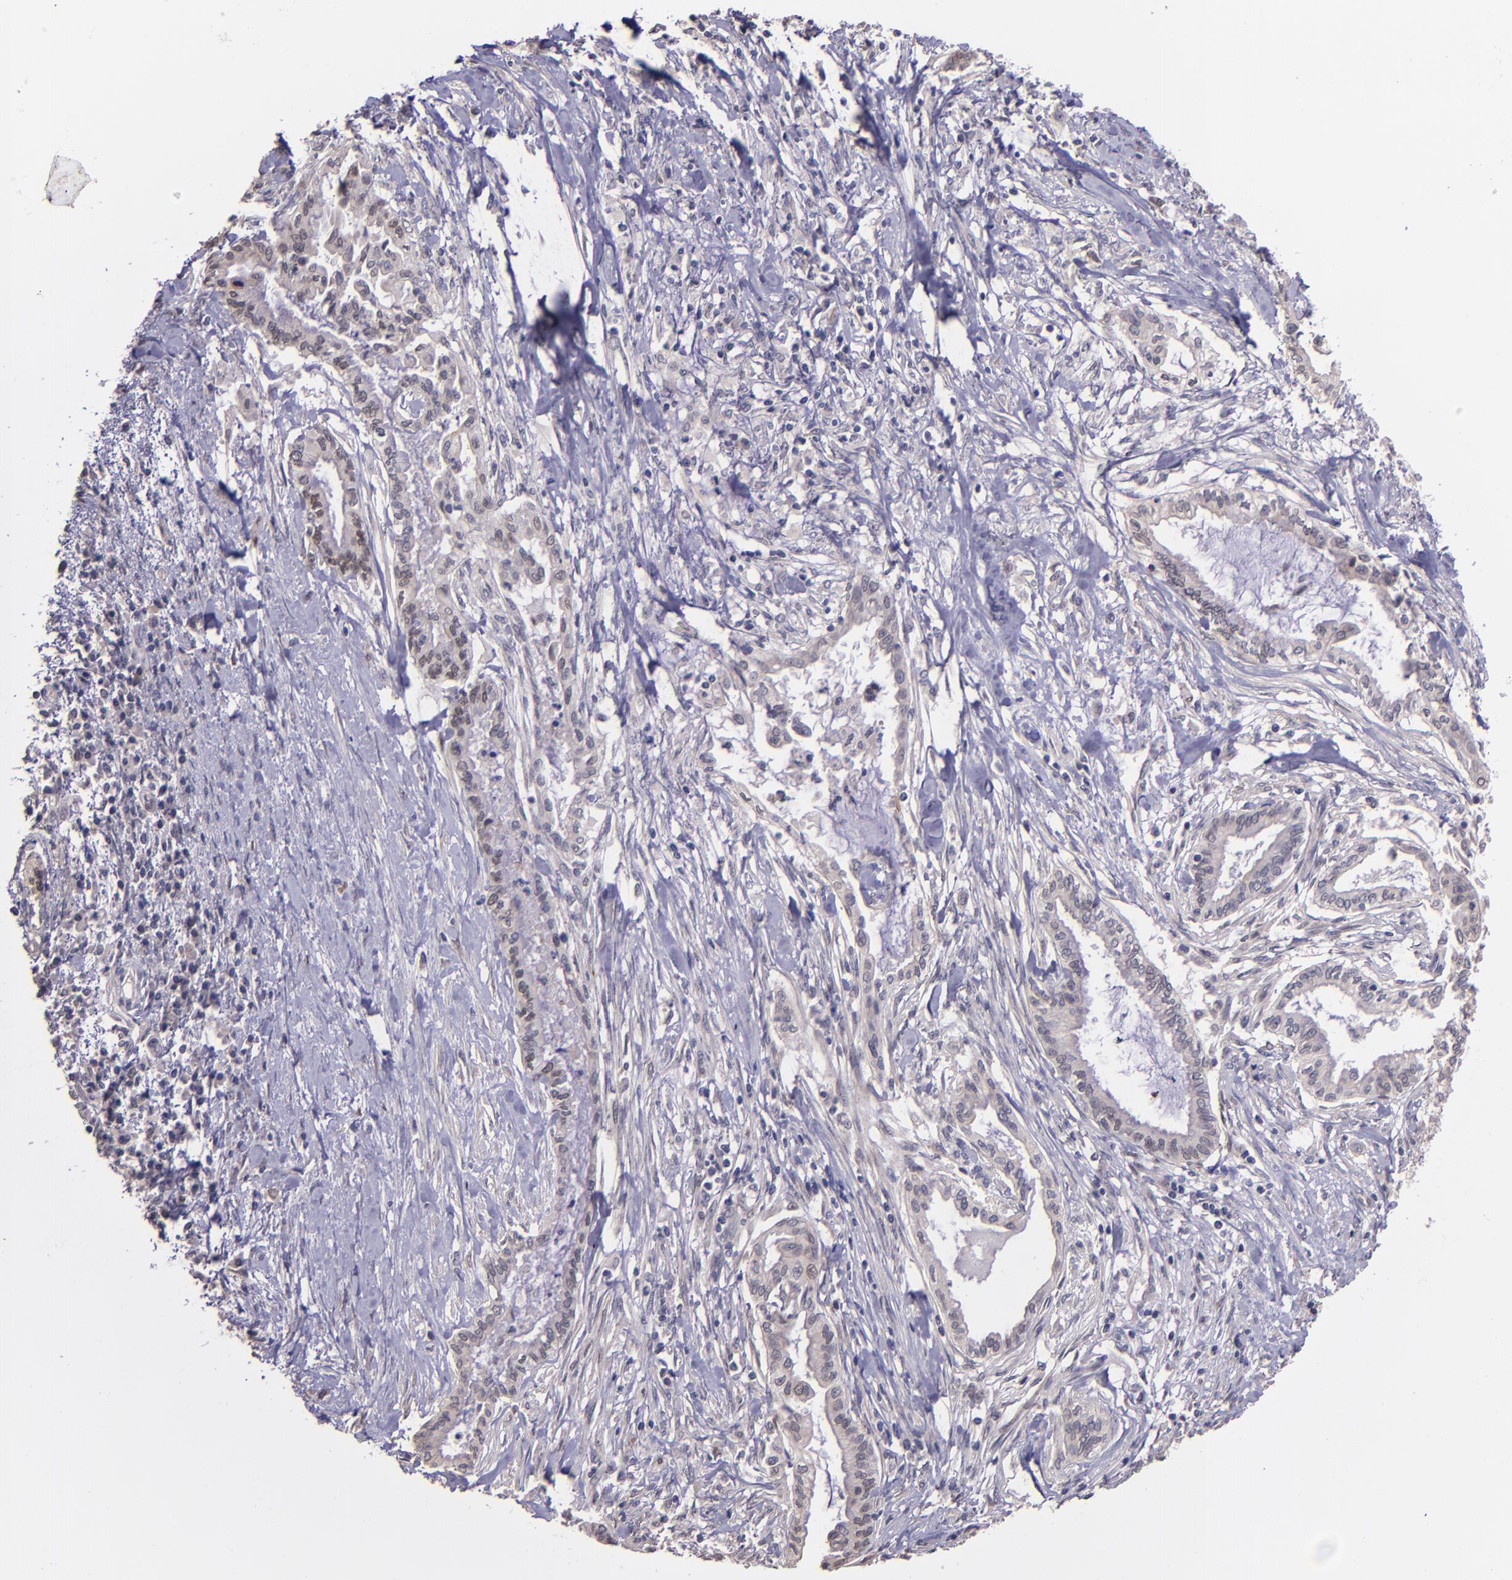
{"staining": {"intensity": "weak", "quantity": "25%-75%", "location": "cytoplasmic/membranous,nuclear"}, "tissue": "pancreatic cancer", "cell_type": "Tumor cells", "image_type": "cancer", "snomed": [{"axis": "morphology", "description": "Adenocarcinoma, NOS"}, {"axis": "topography", "description": "Pancreas"}], "caption": "A photomicrograph of human pancreatic cancer (adenocarcinoma) stained for a protein demonstrates weak cytoplasmic/membranous and nuclear brown staining in tumor cells.", "gene": "NUP62CL", "patient": {"sex": "female", "age": 64}}